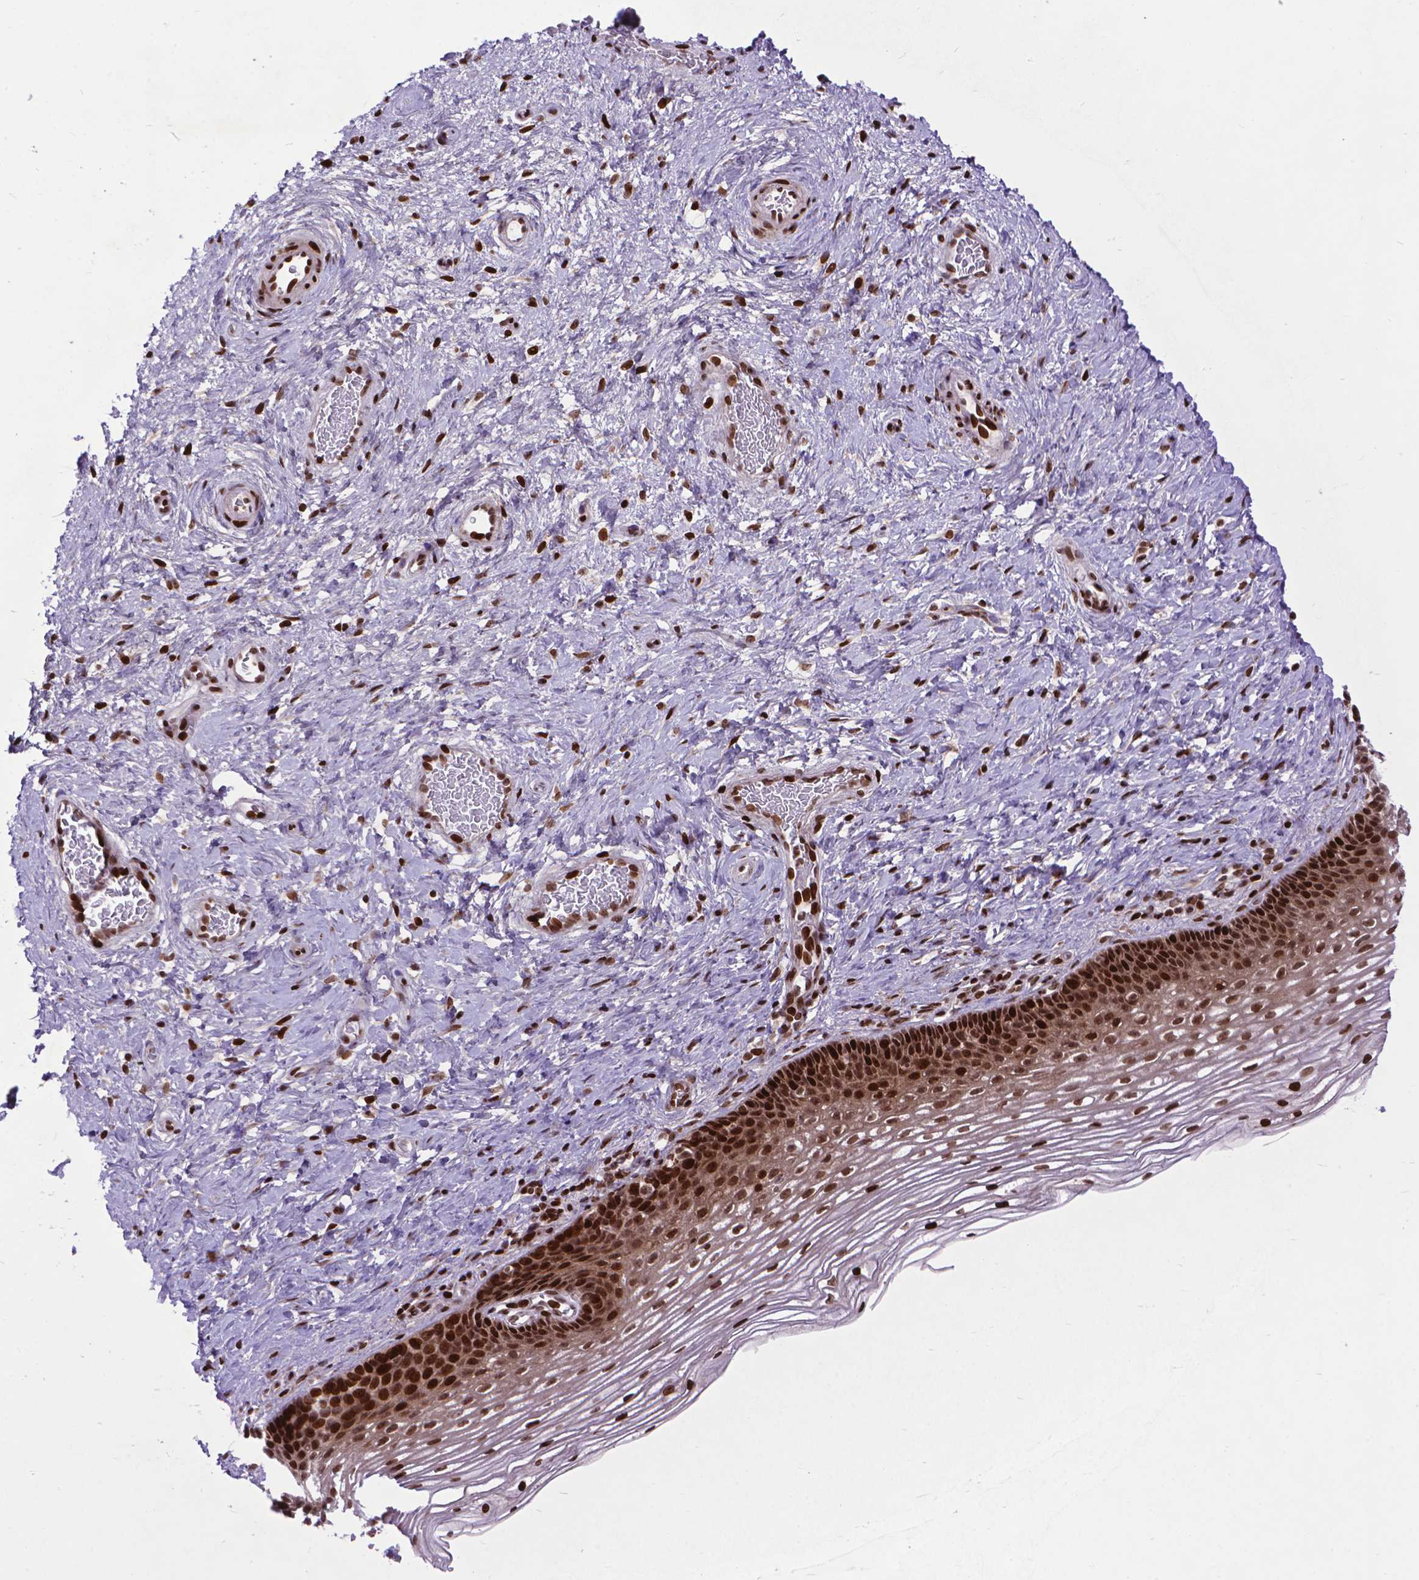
{"staining": {"intensity": "strong", "quantity": ">75%", "location": "nuclear"}, "tissue": "cervix", "cell_type": "Glandular cells", "image_type": "normal", "snomed": [{"axis": "morphology", "description": "Normal tissue, NOS"}, {"axis": "topography", "description": "Cervix"}], "caption": "A histopathology image showing strong nuclear staining in about >75% of glandular cells in unremarkable cervix, as visualized by brown immunohistochemical staining.", "gene": "AMER1", "patient": {"sex": "female", "age": 34}}